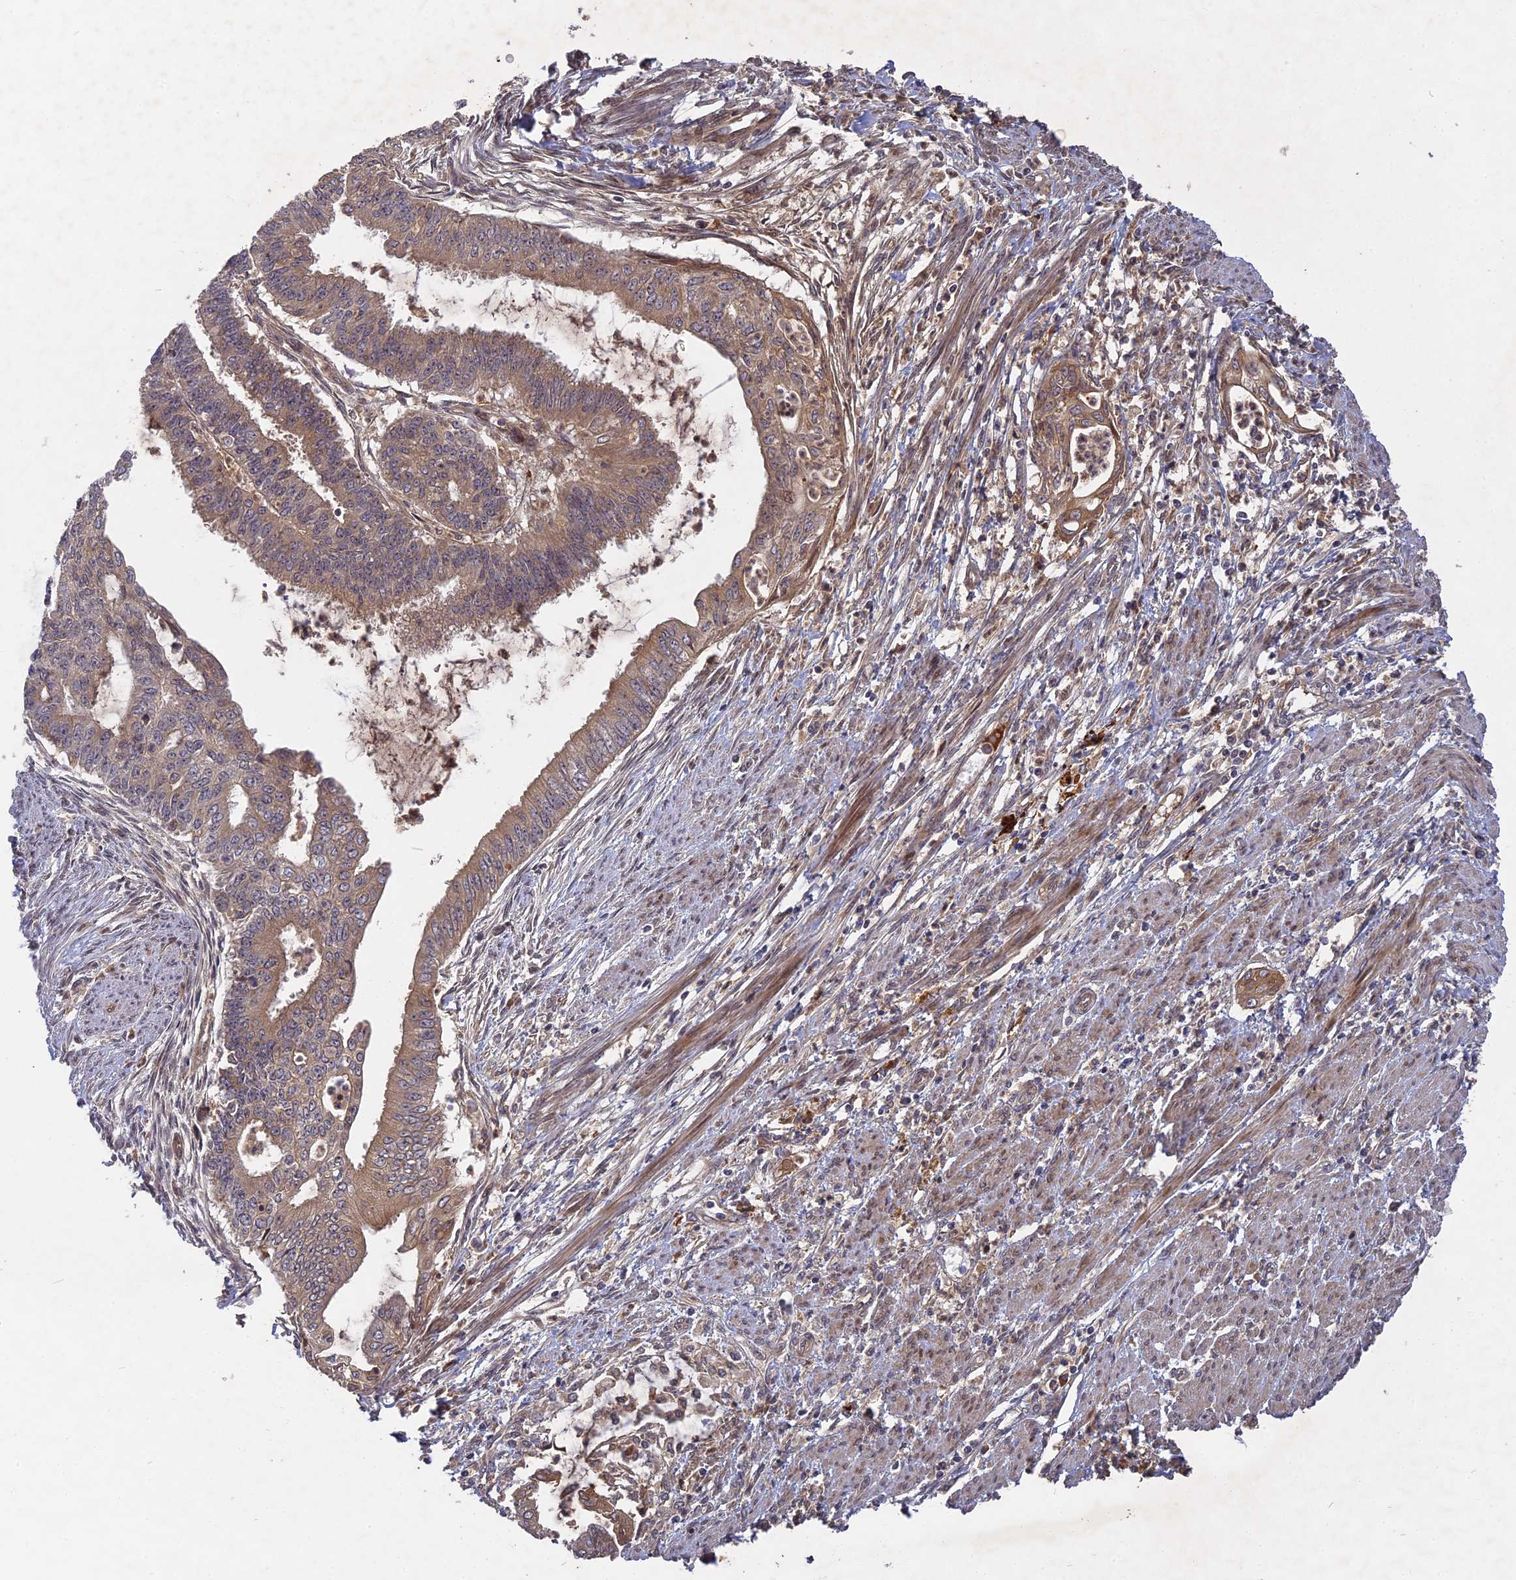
{"staining": {"intensity": "weak", "quantity": "25%-75%", "location": "cytoplasmic/membranous"}, "tissue": "endometrial cancer", "cell_type": "Tumor cells", "image_type": "cancer", "snomed": [{"axis": "morphology", "description": "Adenocarcinoma, NOS"}, {"axis": "topography", "description": "Endometrium"}], "caption": "Endometrial adenocarcinoma stained with a brown dye demonstrates weak cytoplasmic/membranous positive expression in about 25%-75% of tumor cells.", "gene": "TMUB2", "patient": {"sex": "female", "age": 73}}